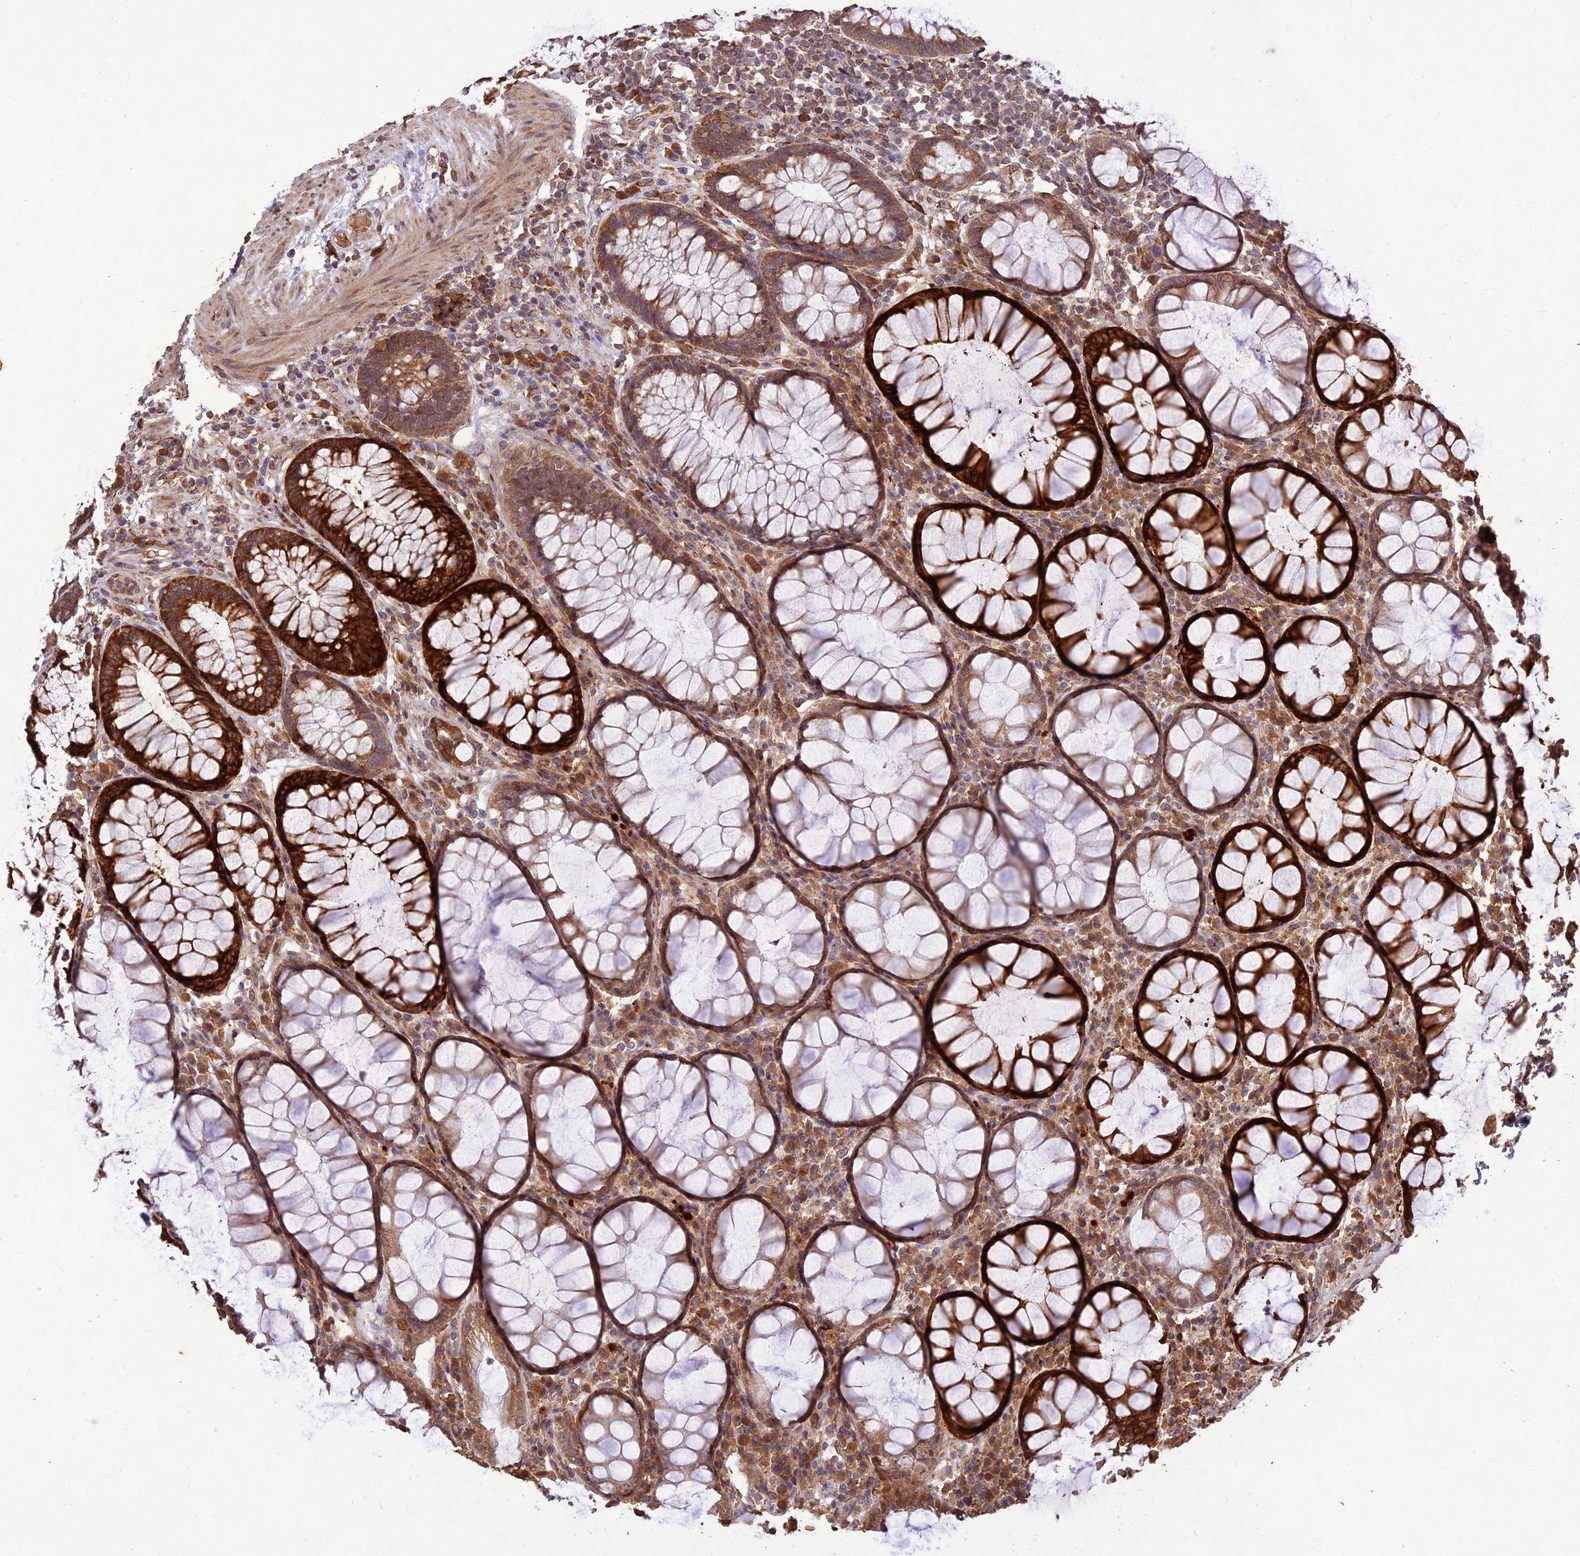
{"staining": {"intensity": "strong", "quantity": "25%-75%", "location": "cytoplasmic/membranous"}, "tissue": "rectum", "cell_type": "Glandular cells", "image_type": "normal", "snomed": [{"axis": "morphology", "description": "Normal tissue, NOS"}, {"axis": "topography", "description": "Rectum"}], "caption": "This is a micrograph of immunohistochemistry (IHC) staining of benign rectum, which shows strong staining in the cytoplasmic/membranous of glandular cells.", "gene": "PPP1R11", "patient": {"sex": "male", "age": 64}}